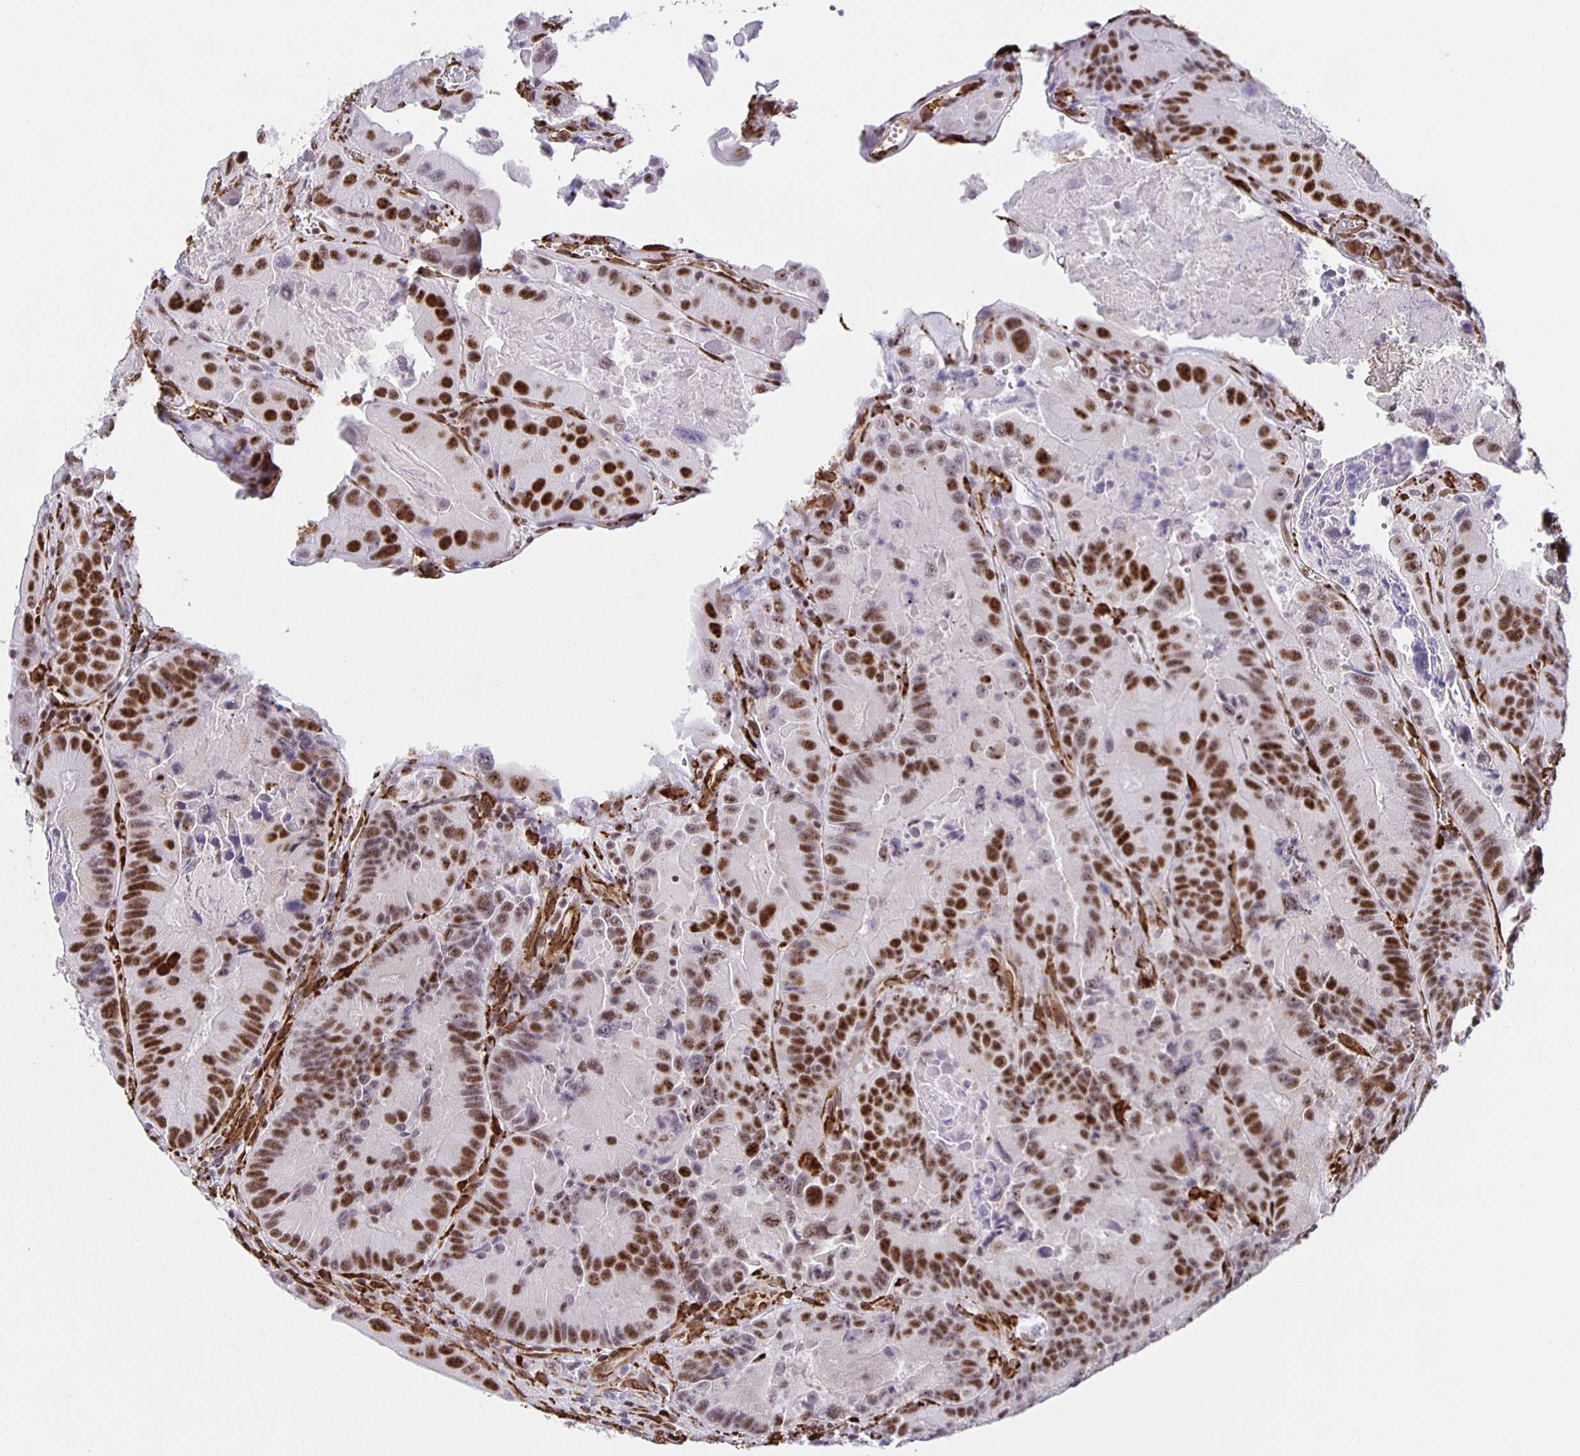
{"staining": {"intensity": "strong", "quantity": ">75%", "location": "nuclear"}, "tissue": "colorectal cancer", "cell_type": "Tumor cells", "image_type": "cancer", "snomed": [{"axis": "morphology", "description": "Adenocarcinoma, NOS"}, {"axis": "topography", "description": "Colon"}], "caption": "Human colorectal cancer stained for a protein (brown) displays strong nuclear positive expression in approximately >75% of tumor cells.", "gene": "ZRANB2", "patient": {"sex": "female", "age": 86}}